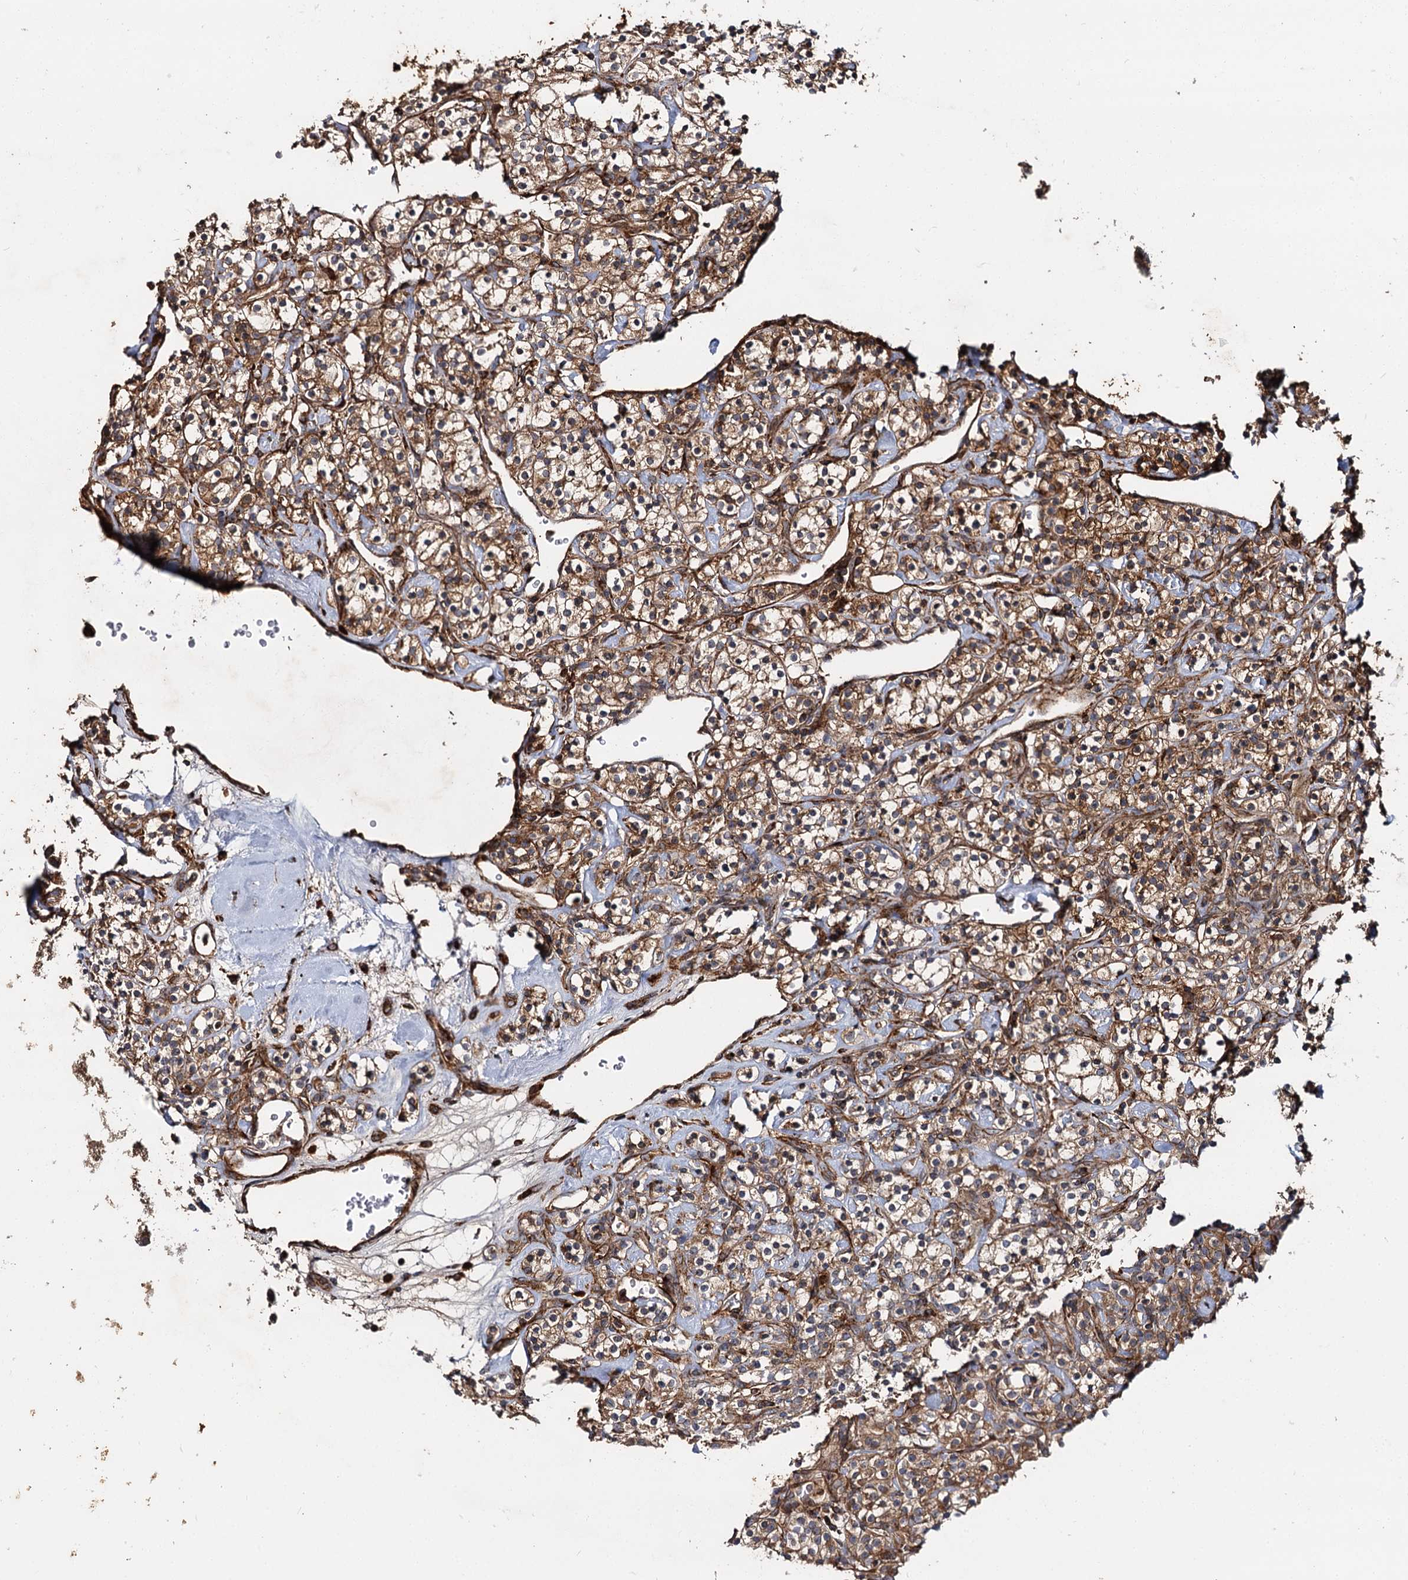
{"staining": {"intensity": "moderate", "quantity": ">75%", "location": "cytoplasmic/membranous"}, "tissue": "renal cancer", "cell_type": "Tumor cells", "image_type": "cancer", "snomed": [{"axis": "morphology", "description": "Adenocarcinoma, NOS"}, {"axis": "topography", "description": "Kidney"}], "caption": "Renal cancer (adenocarcinoma) stained for a protein (brown) reveals moderate cytoplasmic/membranous positive staining in about >75% of tumor cells.", "gene": "WDR73", "patient": {"sex": "male", "age": 77}}